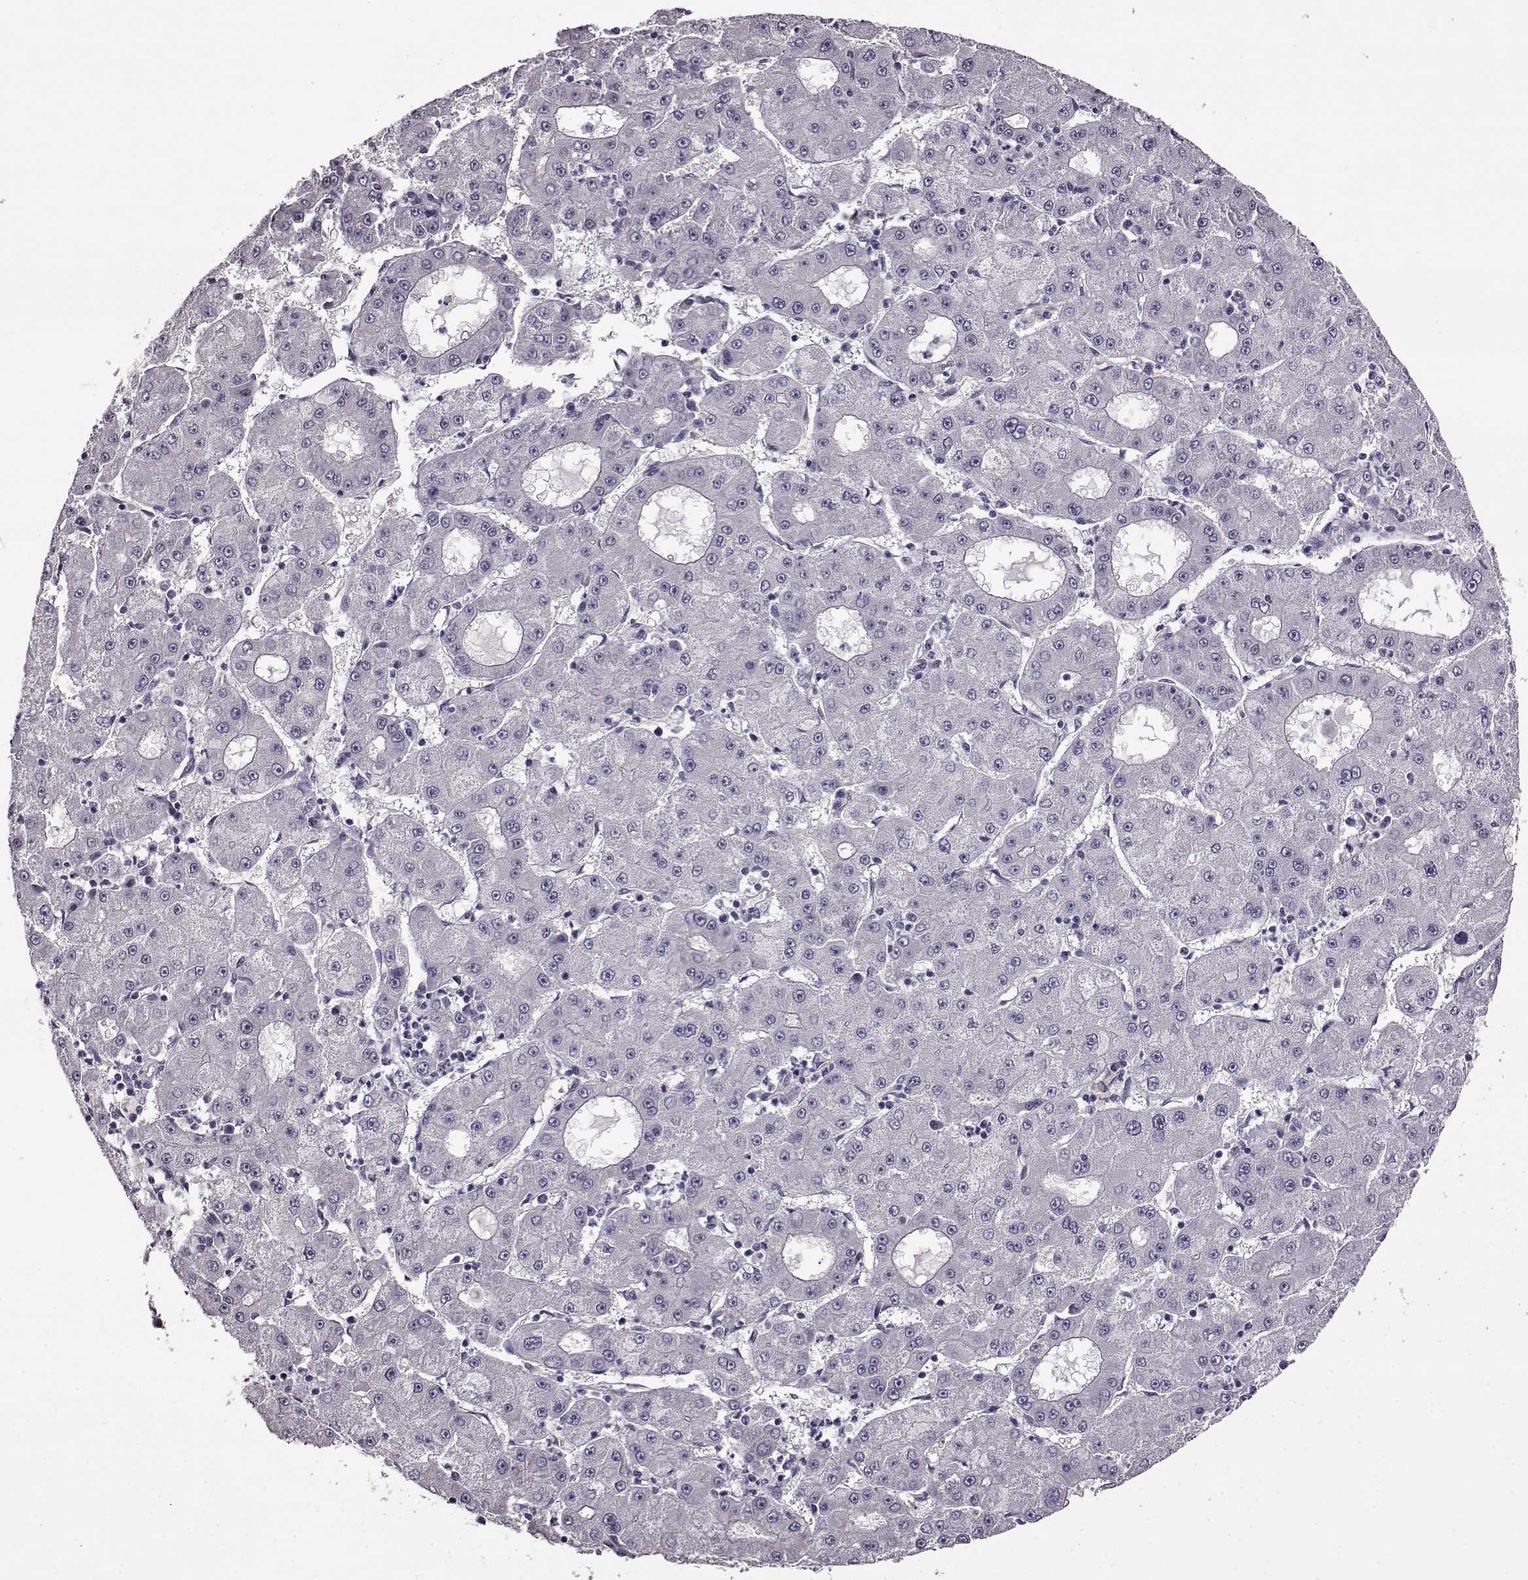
{"staining": {"intensity": "negative", "quantity": "none", "location": "none"}, "tissue": "liver cancer", "cell_type": "Tumor cells", "image_type": "cancer", "snomed": [{"axis": "morphology", "description": "Carcinoma, Hepatocellular, NOS"}, {"axis": "topography", "description": "Liver"}], "caption": "A photomicrograph of human liver hepatocellular carcinoma is negative for staining in tumor cells.", "gene": "EDDM3B", "patient": {"sex": "male", "age": 73}}